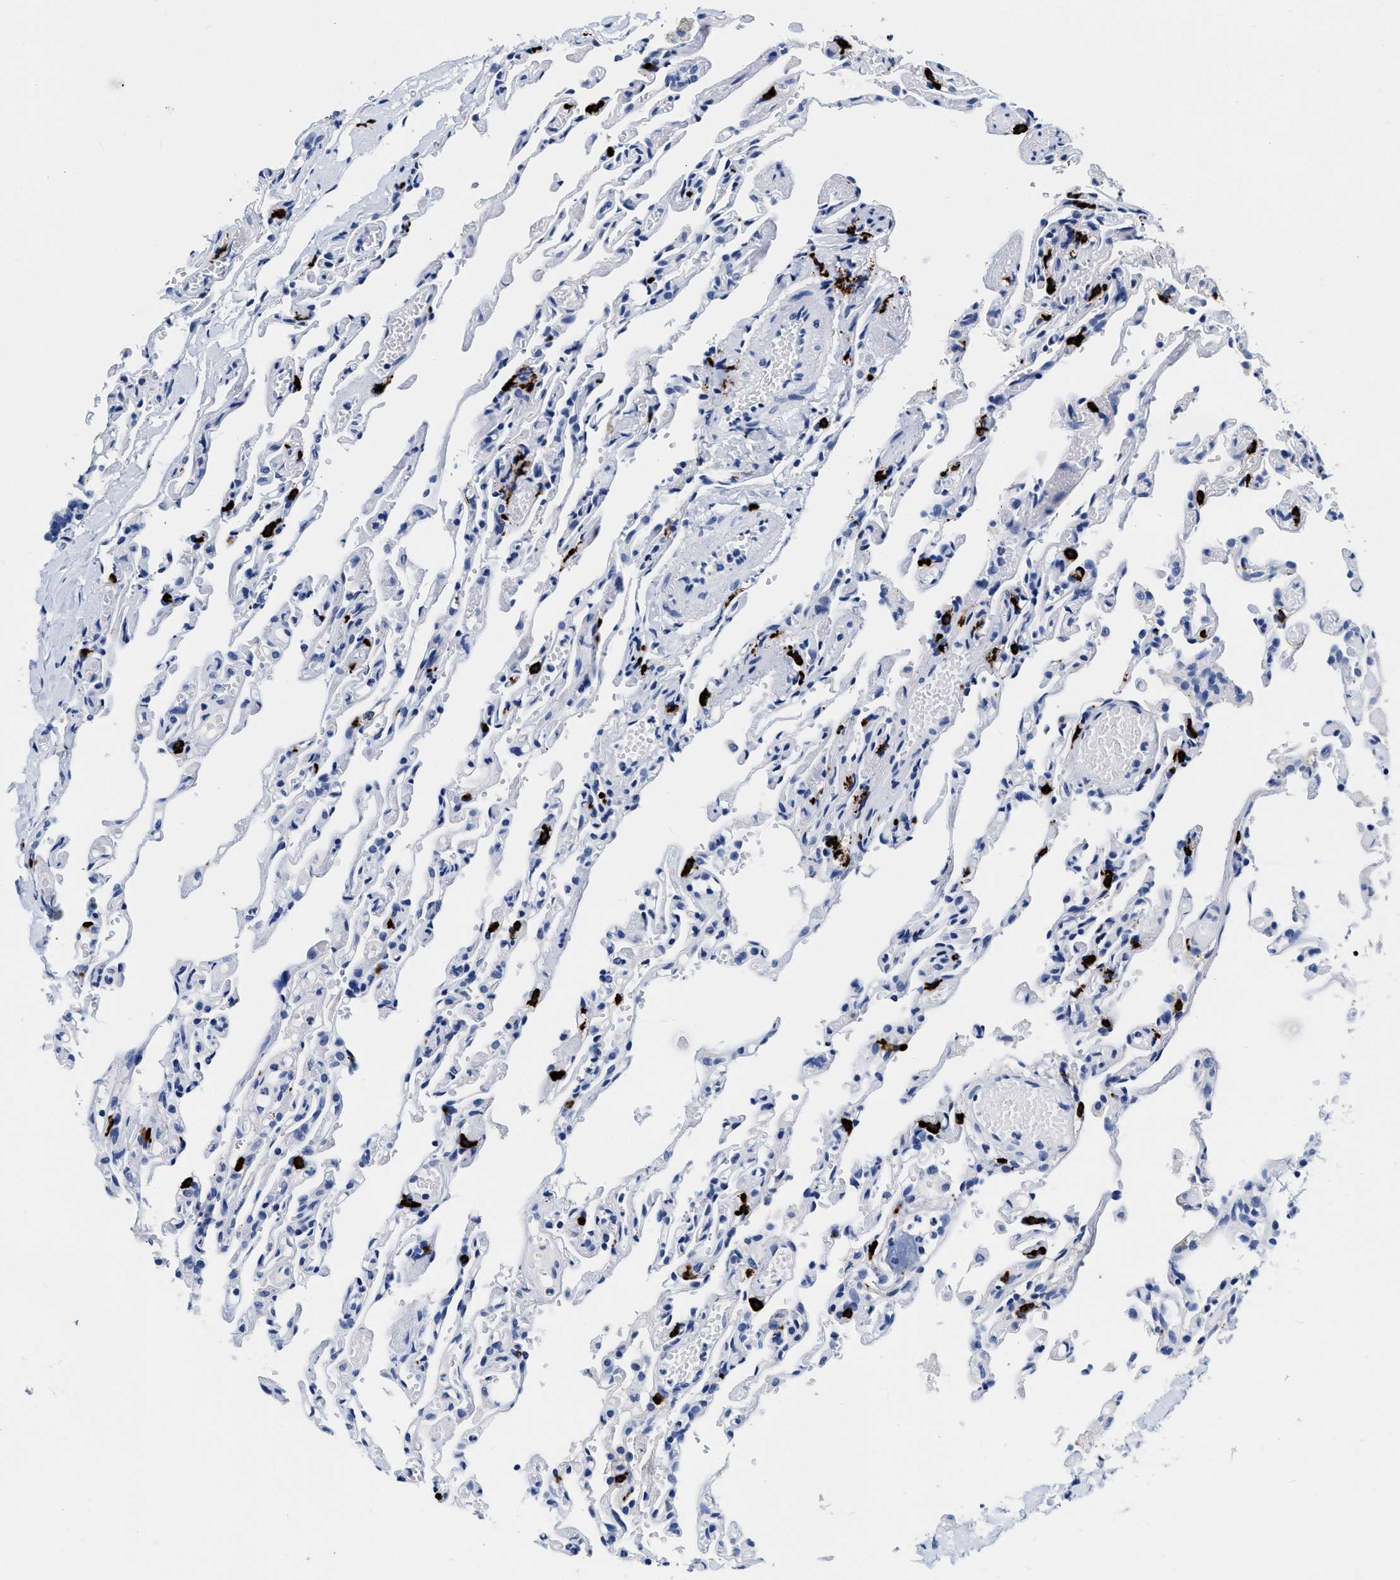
{"staining": {"intensity": "negative", "quantity": "none", "location": "none"}, "tissue": "lung", "cell_type": "Alveolar cells", "image_type": "normal", "snomed": [{"axis": "morphology", "description": "Normal tissue, NOS"}, {"axis": "topography", "description": "Lung"}], "caption": "The micrograph reveals no significant expression in alveolar cells of lung.", "gene": "CER1", "patient": {"sex": "male", "age": 21}}